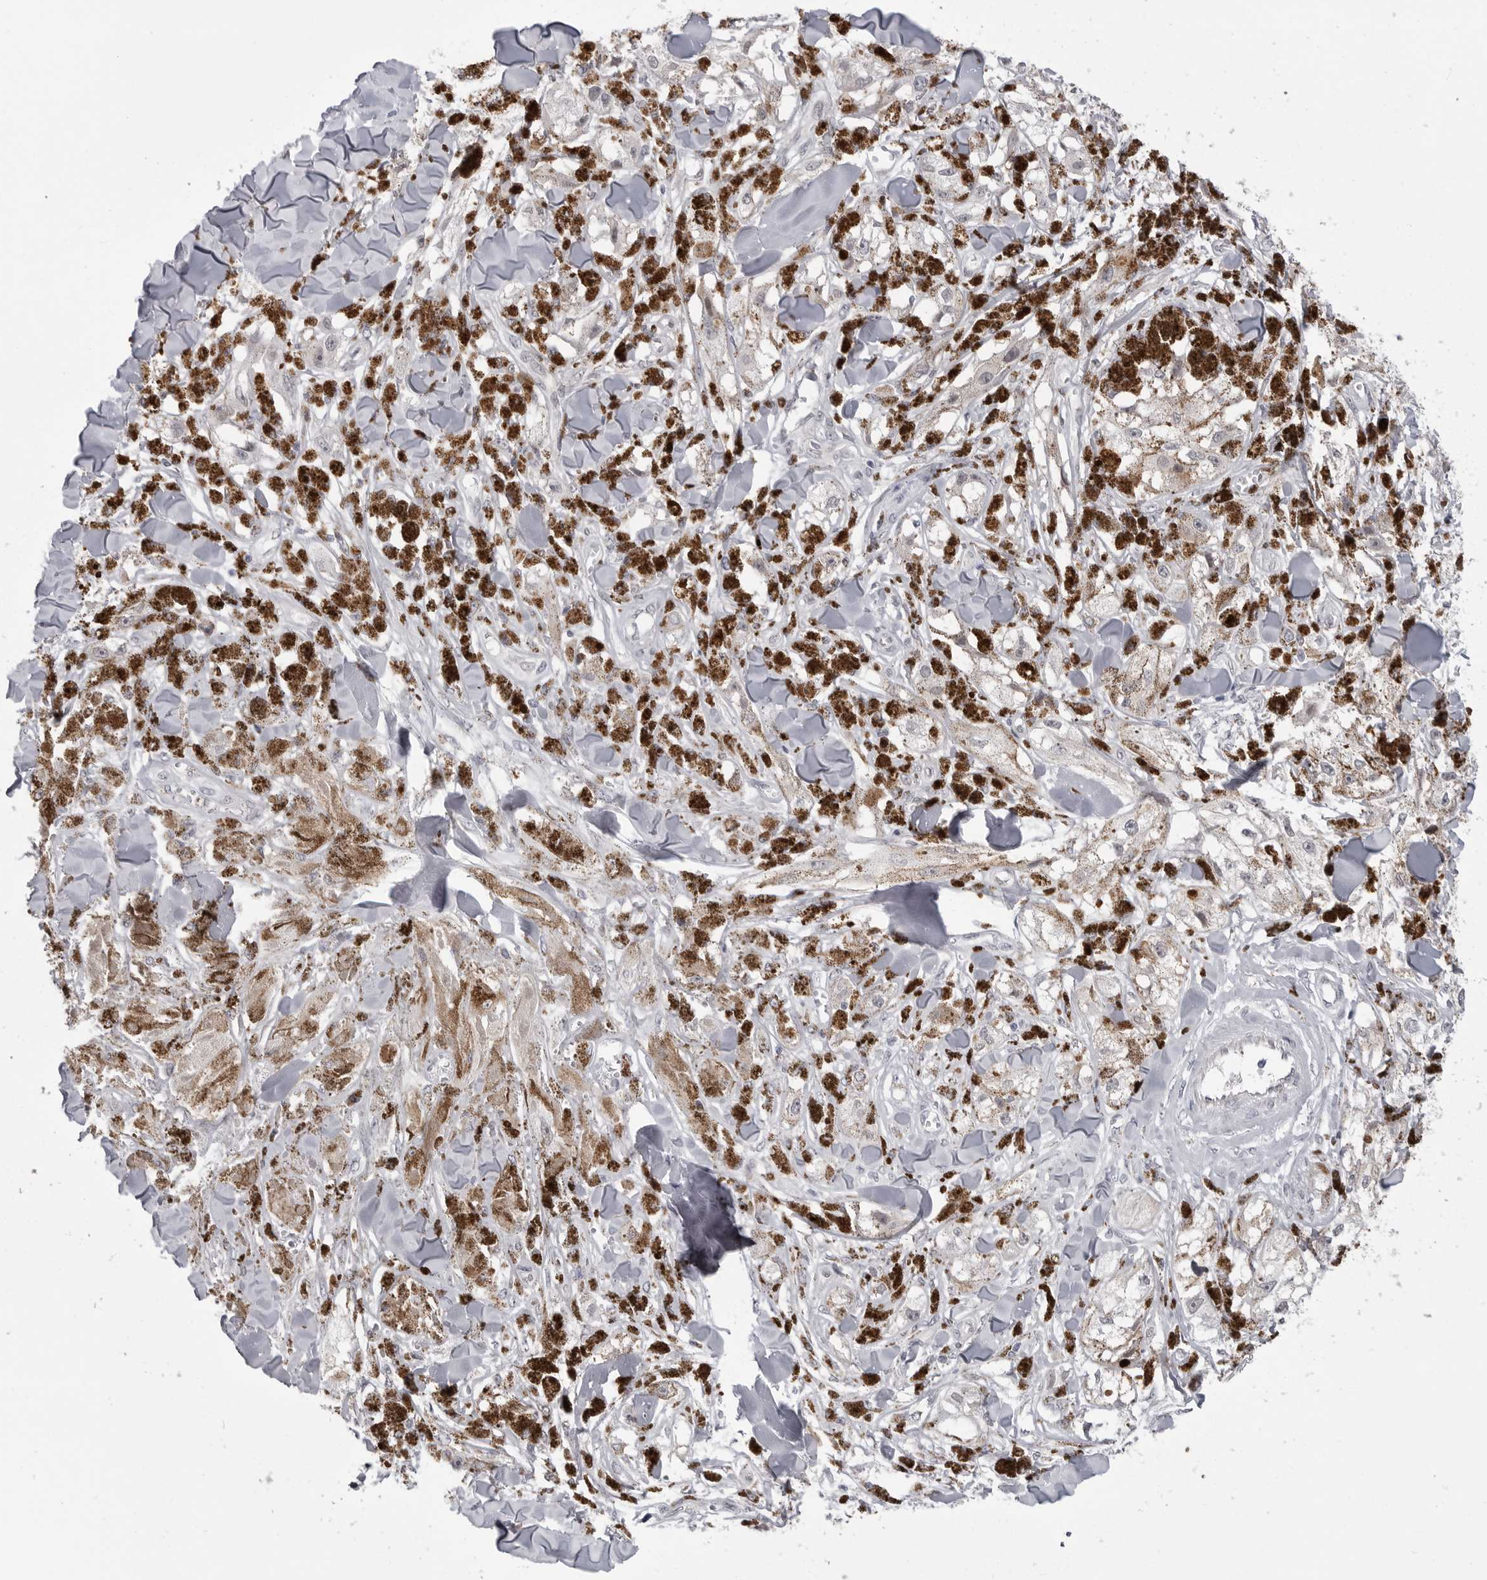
{"staining": {"intensity": "negative", "quantity": "none", "location": "none"}, "tissue": "melanoma", "cell_type": "Tumor cells", "image_type": "cancer", "snomed": [{"axis": "morphology", "description": "Malignant melanoma, NOS"}, {"axis": "topography", "description": "Skin"}], "caption": "Malignant melanoma was stained to show a protein in brown. There is no significant positivity in tumor cells.", "gene": "PNPO", "patient": {"sex": "male", "age": 88}}